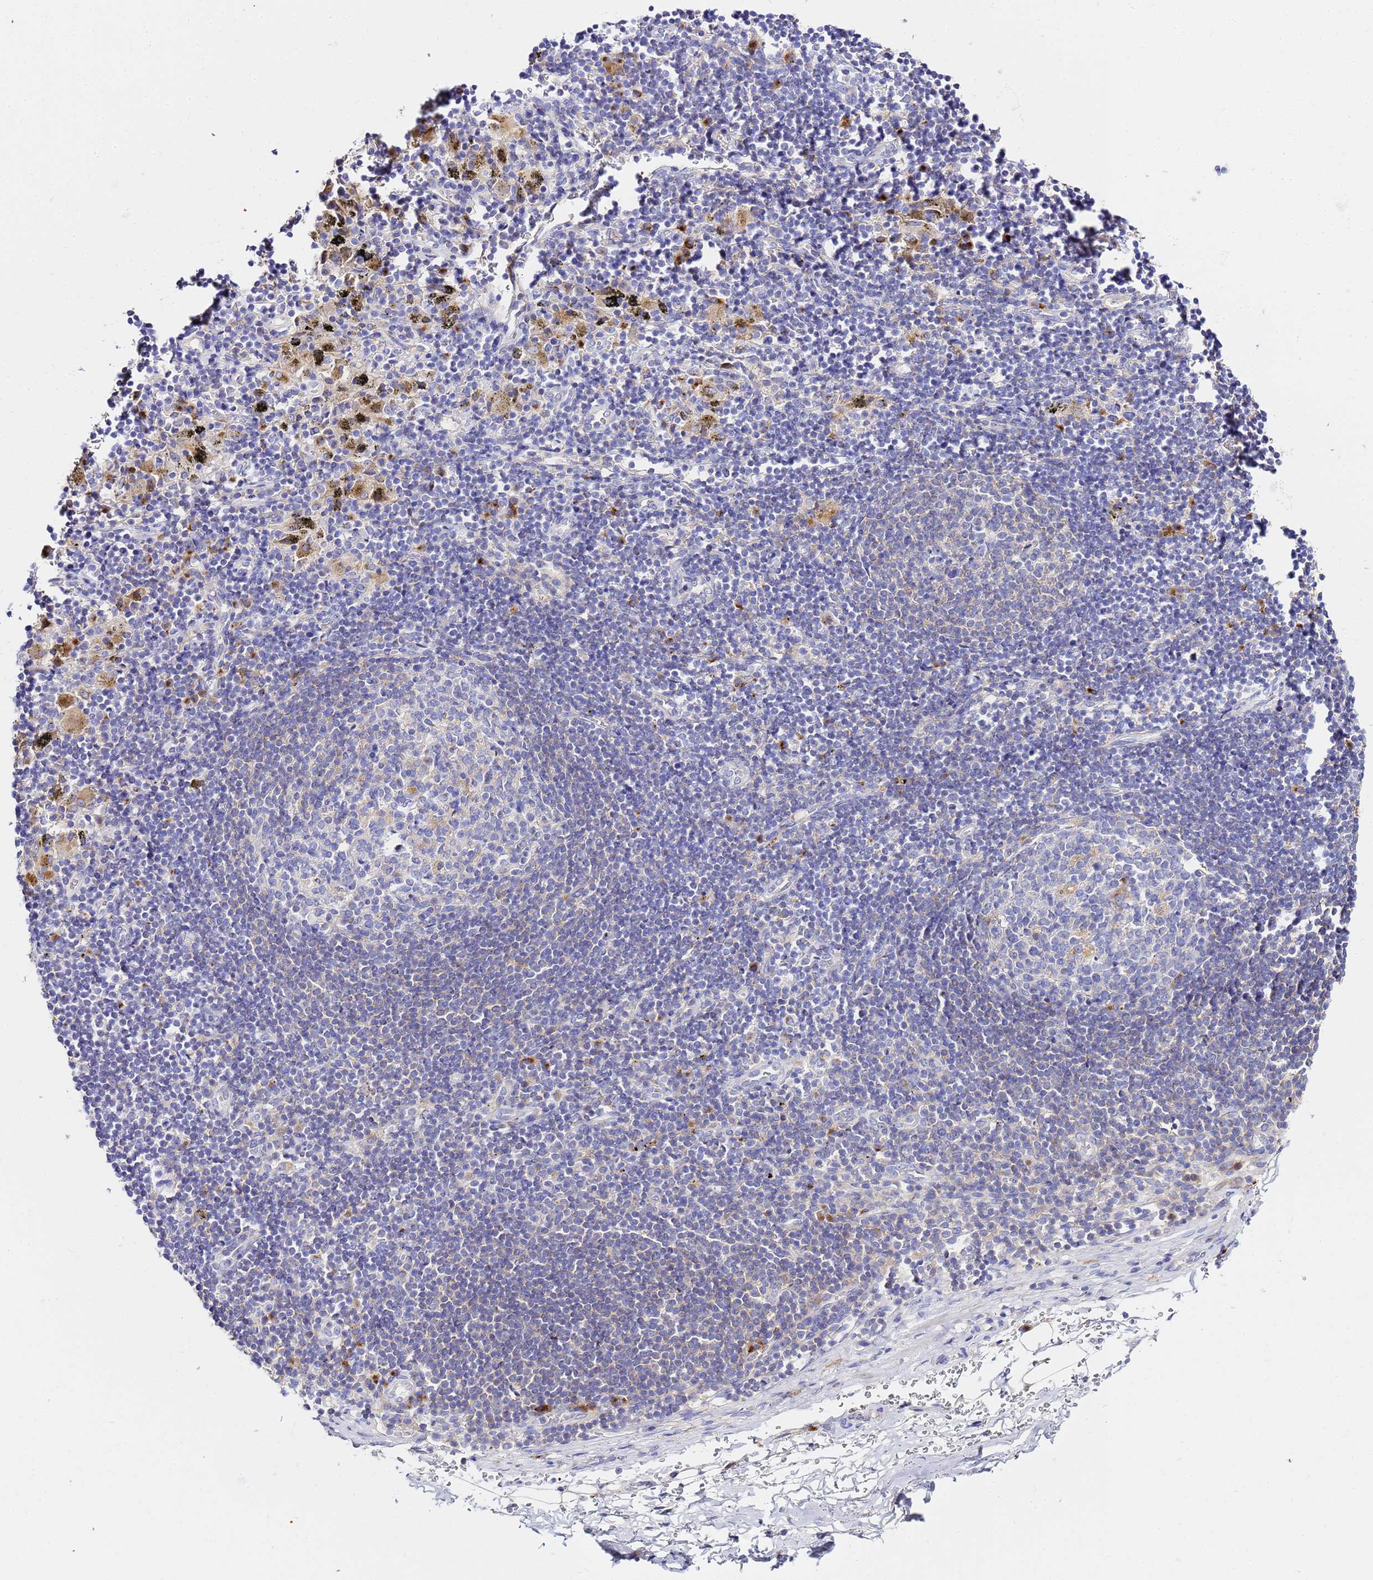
{"staining": {"intensity": "weak", "quantity": "<25%", "location": "cytoplasmic/membranous"}, "tissue": "soft tissue", "cell_type": "Fibroblasts", "image_type": "normal", "snomed": [{"axis": "morphology", "description": "Normal tissue, NOS"}, {"axis": "topography", "description": "Lymph node"}, {"axis": "topography", "description": "Cartilage tissue"}, {"axis": "topography", "description": "Bronchus"}], "caption": "Immunohistochemical staining of unremarkable human soft tissue shows no significant positivity in fibroblasts. The staining is performed using DAB brown chromogen with nuclei counter-stained in using hematoxylin.", "gene": "VTI1B", "patient": {"sex": "male", "age": 63}}